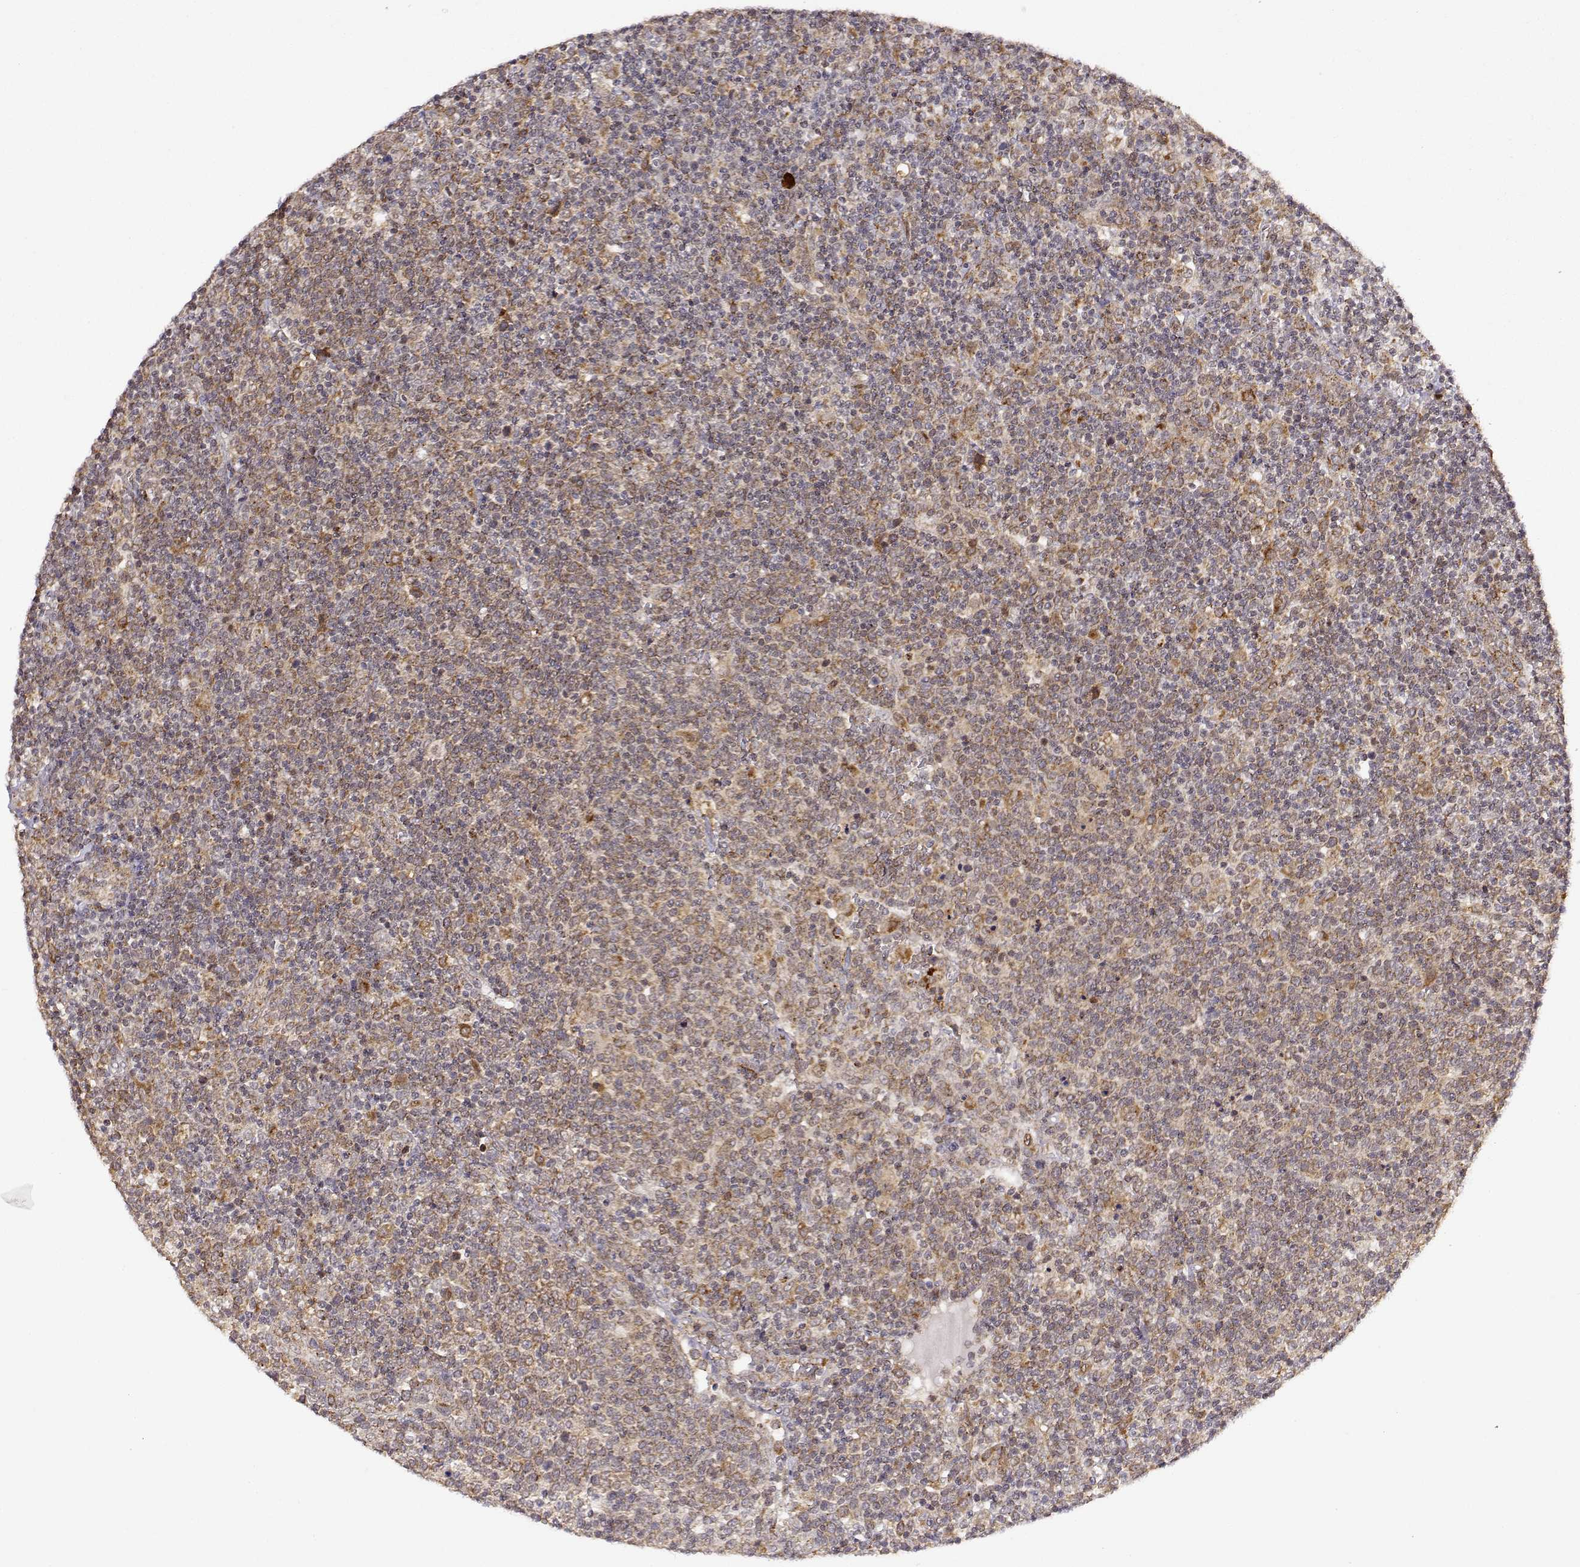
{"staining": {"intensity": "moderate", "quantity": "<25%", "location": "cytoplasmic/membranous"}, "tissue": "lymphoma", "cell_type": "Tumor cells", "image_type": "cancer", "snomed": [{"axis": "morphology", "description": "Malignant lymphoma, non-Hodgkin's type, High grade"}, {"axis": "topography", "description": "Lymph node"}], "caption": "Immunohistochemistry (IHC) histopathology image of lymphoma stained for a protein (brown), which demonstrates low levels of moderate cytoplasmic/membranous positivity in about <25% of tumor cells.", "gene": "RNF13", "patient": {"sex": "male", "age": 61}}